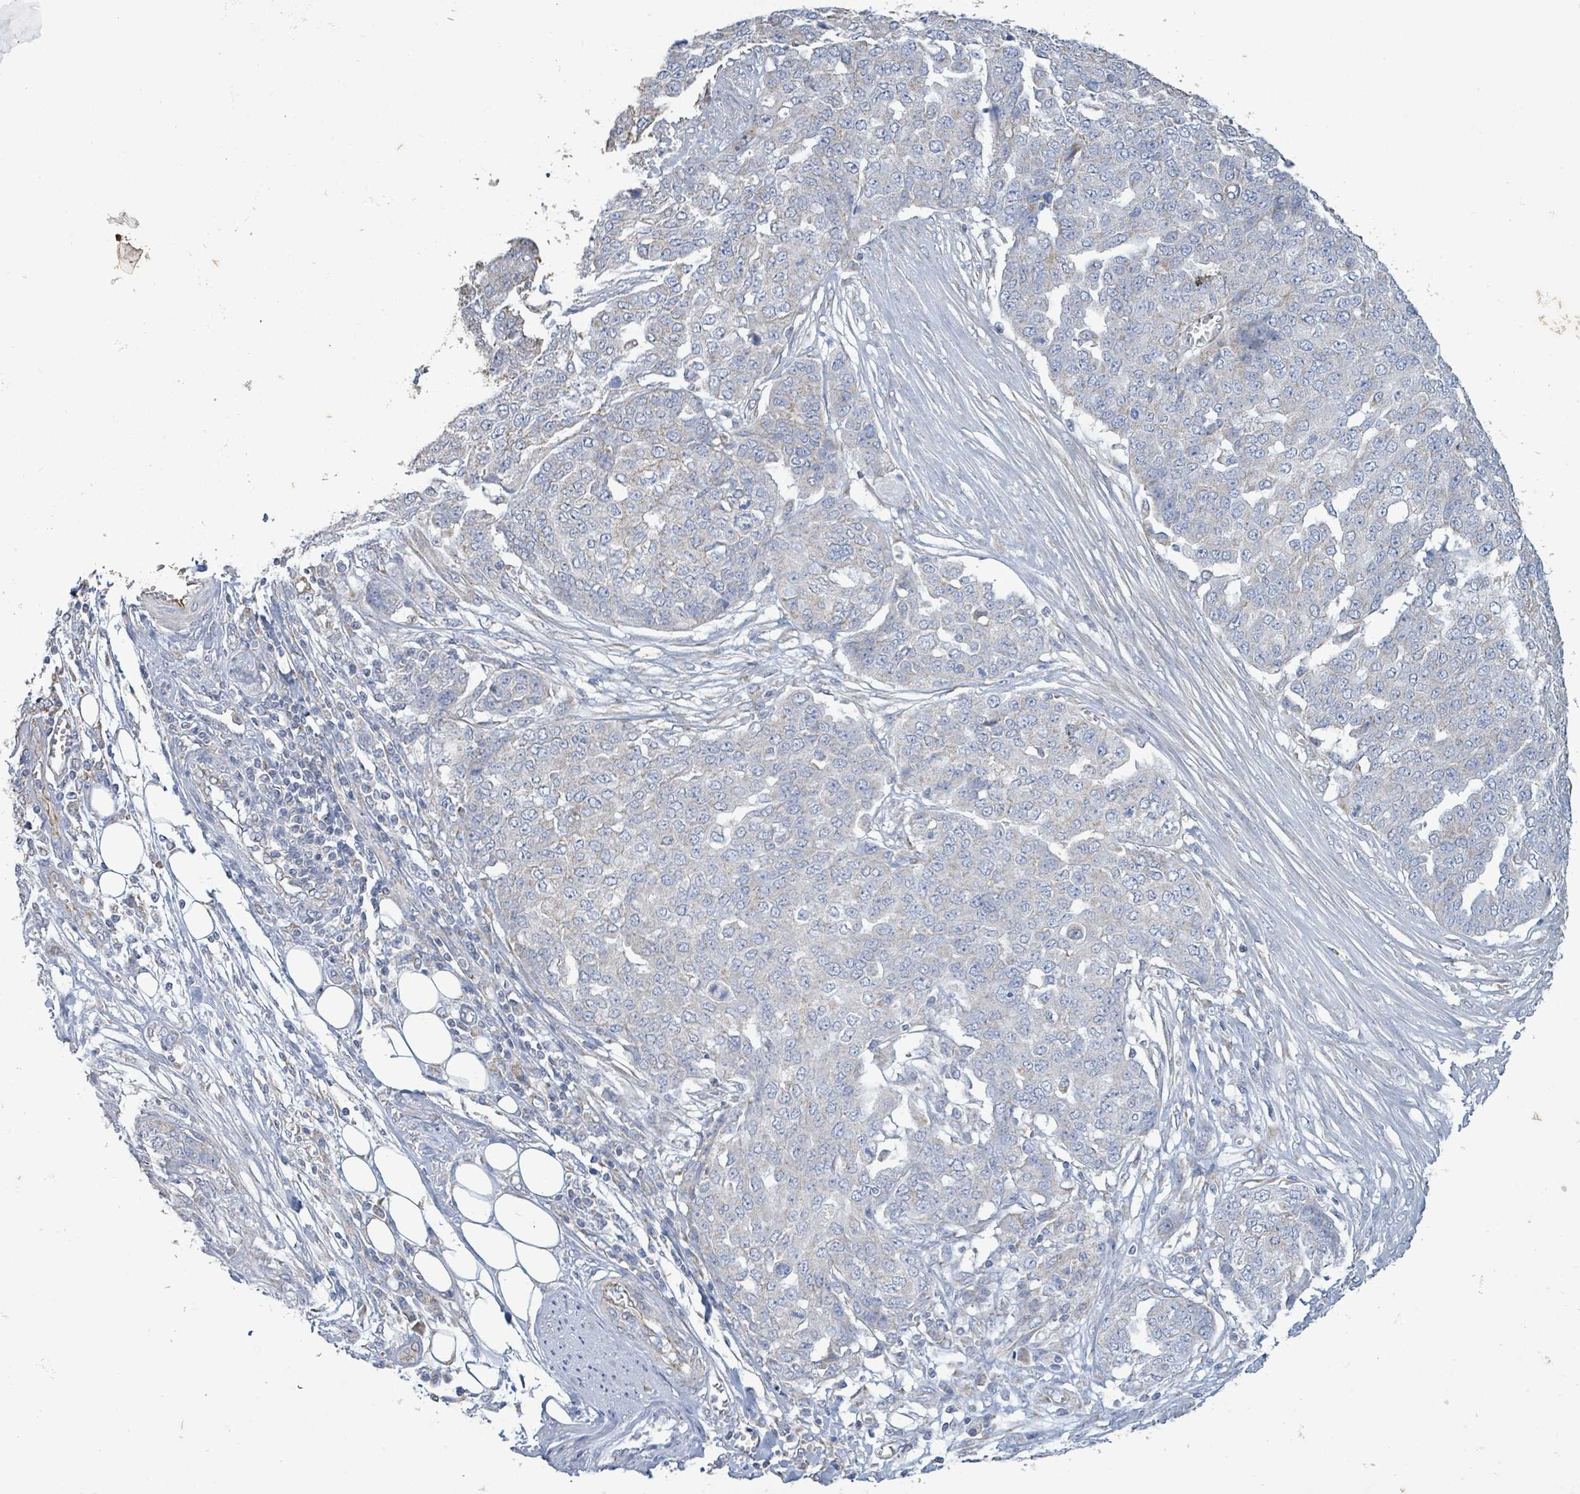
{"staining": {"intensity": "negative", "quantity": "none", "location": "none"}, "tissue": "ovarian cancer", "cell_type": "Tumor cells", "image_type": "cancer", "snomed": [{"axis": "morphology", "description": "Cystadenocarcinoma, serous, NOS"}, {"axis": "topography", "description": "Soft tissue"}, {"axis": "topography", "description": "Ovary"}], "caption": "Immunohistochemistry (IHC) image of ovarian cancer stained for a protein (brown), which reveals no positivity in tumor cells. The staining was performed using DAB to visualize the protein expression in brown, while the nuclei were stained in blue with hematoxylin (Magnification: 20x).", "gene": "ALG12", "patient": {"sex": "female", "age": 57}}